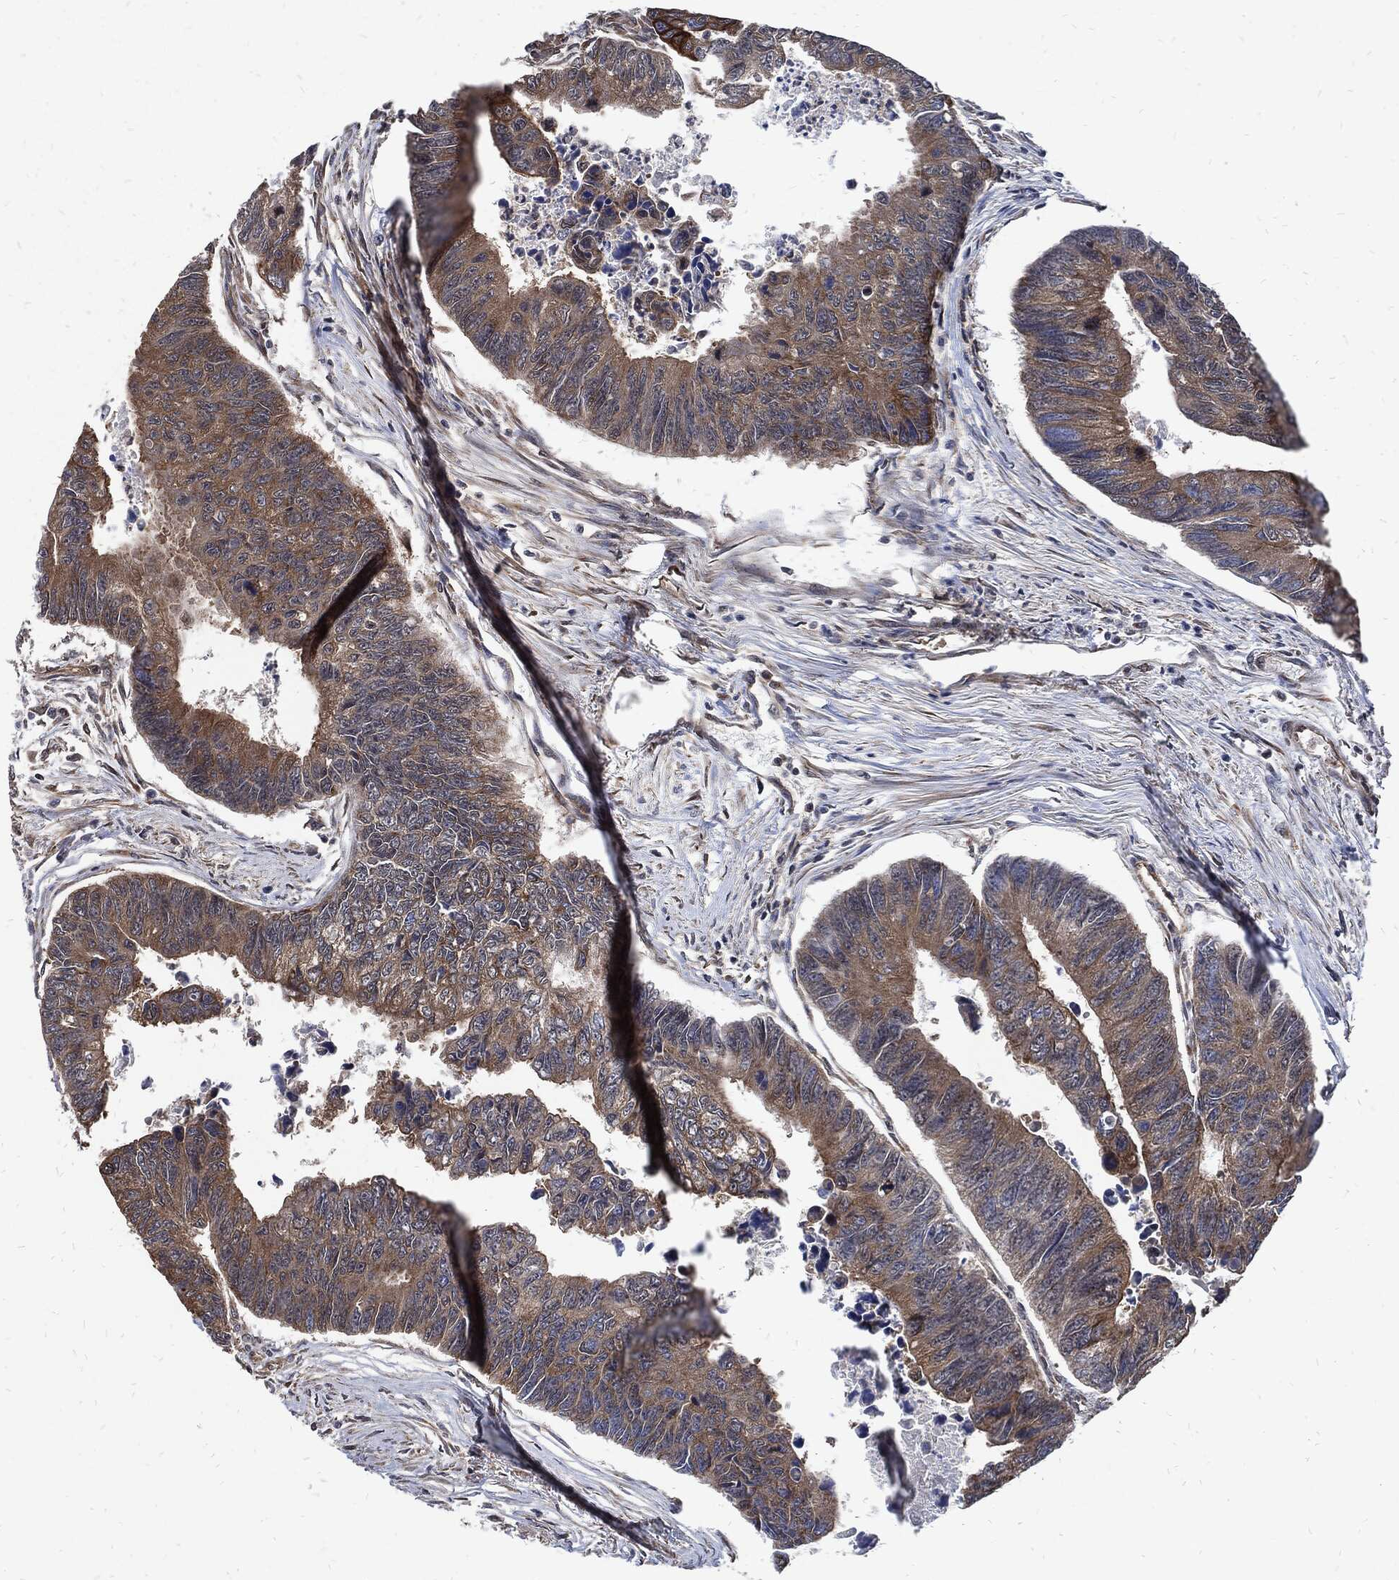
{"staining": {"intensity": "moderate", "quantity": "25%-75%", "location": "cytoplasmic/membranous"}, "tissue": "colorectal cancer", "cell_type": "Tumor cells", "image_type": "cancer", "snomed": [{"axis": "morphology", "description": "Adenocarcinoma, NOS"}, {"axis": "topography", "description": "Colon"}], "caption": "Immunohistochemistry (IHC) of colorectal adenocarcinoma shows medium levels of moderate cytoplasmic/membranous expression in approximately 25%-75% of tumor cells. The protein of interest is stained brown, and the nuclei are stained in blue (DAB (3,3'-diaminobenzidine) IHC with brightfield microscopy, high magnification).", "gene": "DCTN1", "patient": {"sex": "female", "age": 65}}